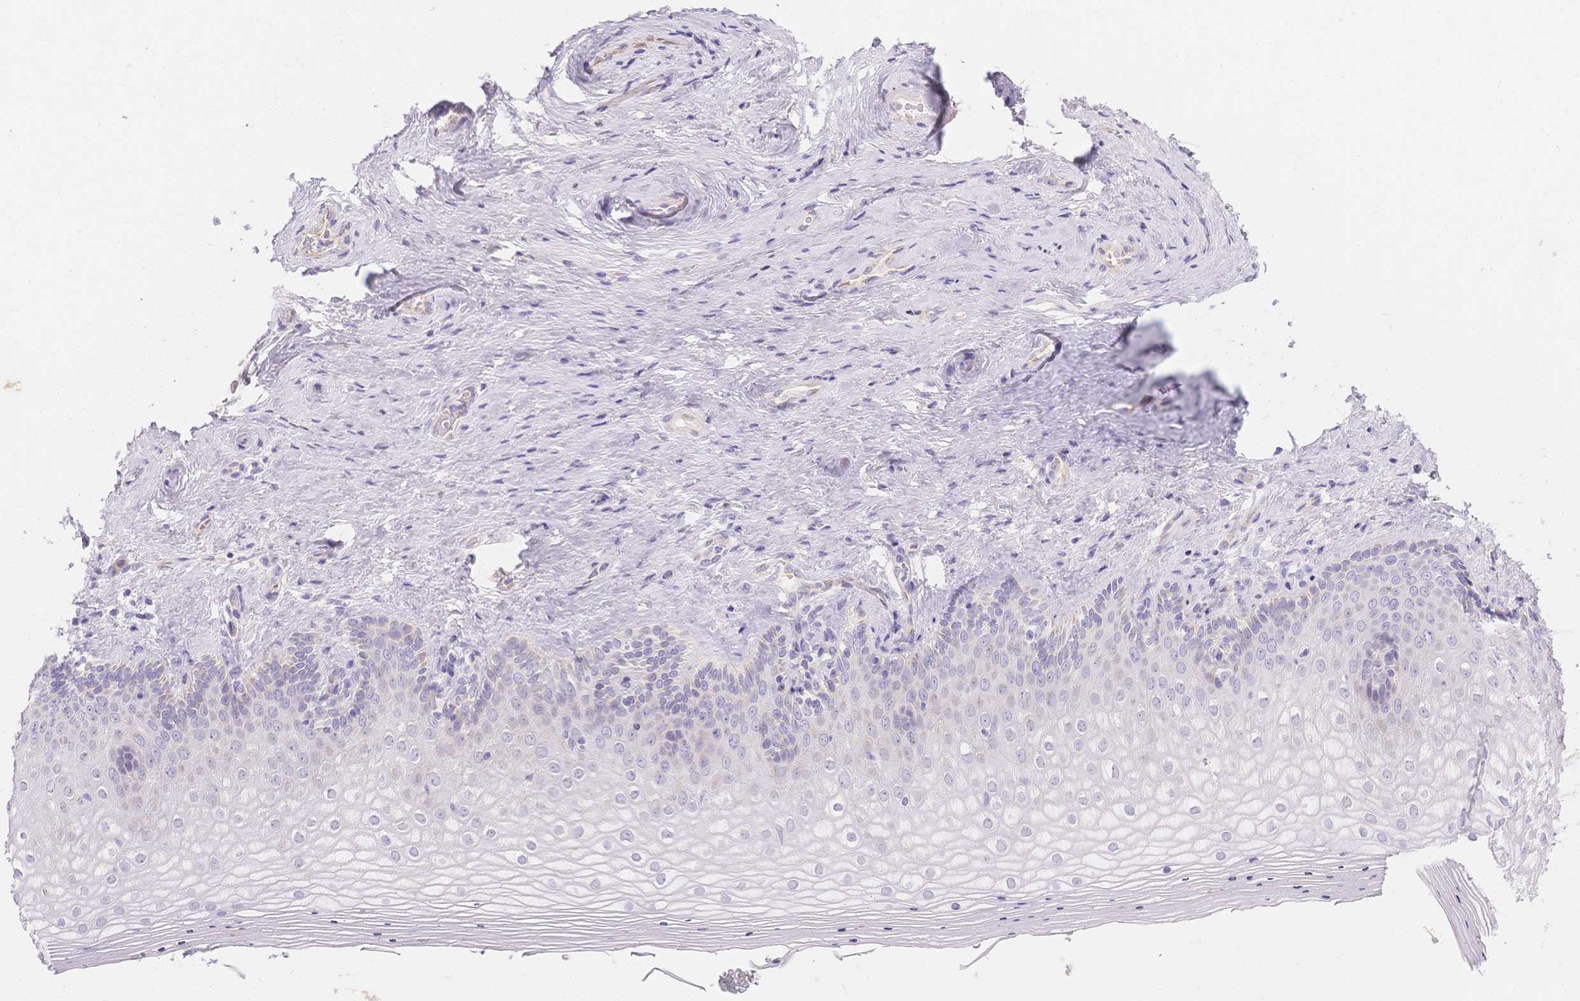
{"staining": {"intensity": "negative", "quantity": "none", "location": "none"}, "tissue": "vagina", "cell_type": "Squamous epithelial cells", "image_type": "normal", "snomed": [{"axis": "morphology", "description": "Normal tissue, NOS"}, {"axis": "topography", "description": "Vagina"}], "caption": "An immunohistochemistry micrograph of unremarkable vagina is shown. There is no staining in squamous epithelial cells of vagina. (Brightfield microscopy of DAB immunohistochemistry (IHC) at high magnification).", "gene": "SMYD1", "patient": {"sex": "female", "age": 42}}